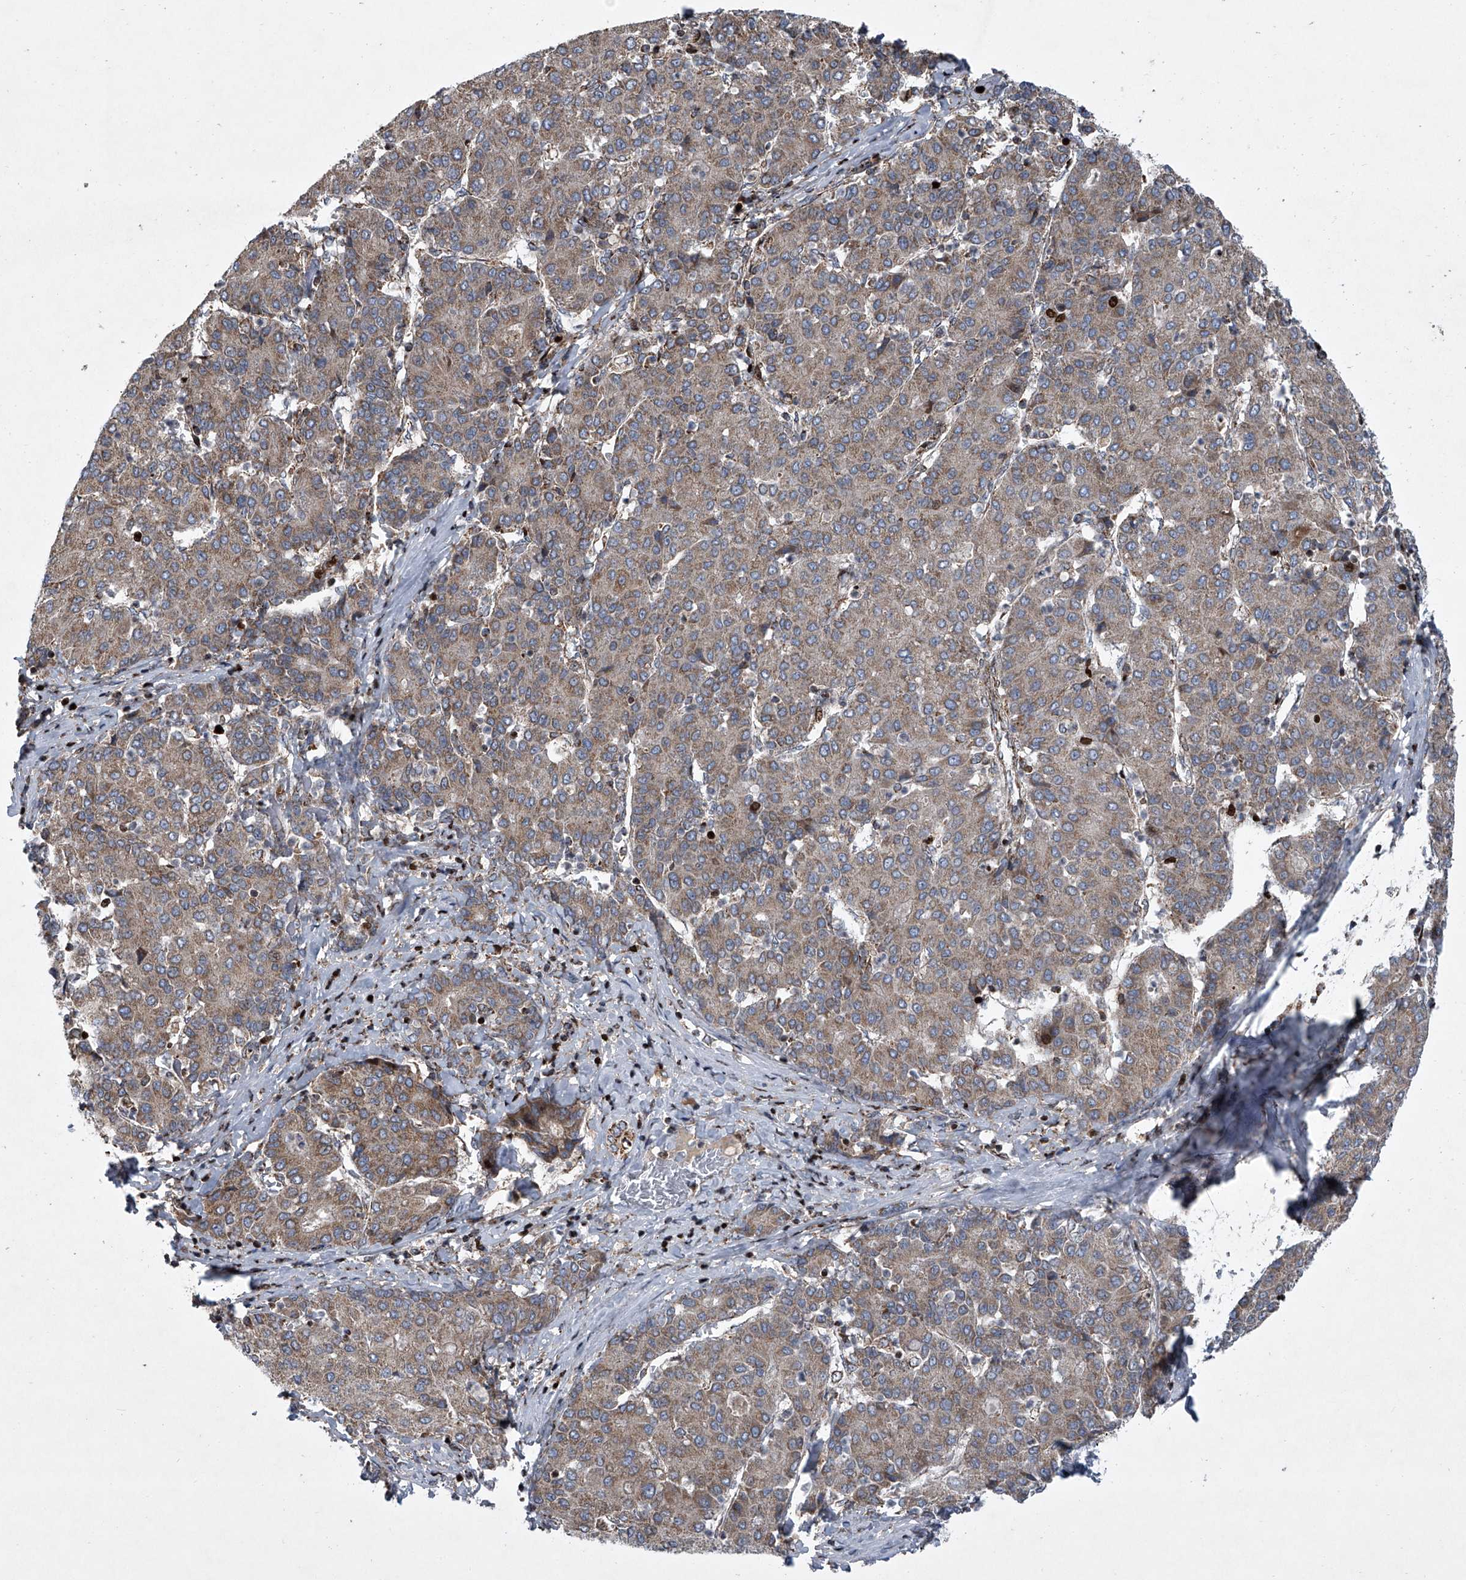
{"staining": {"intensity": "weak", "quantity": ">75%", "location": "cytoplasmic/membranous"}, "tissue": "liver cancer", "cell_type": "Tumor cells", "image_type": "cancer", "snomed": [{"axis": "morphology", "description": "Carcinoma, Hepatocellular, NOS"}, {"axis": "topography", "description": "Liver"}], "caption": "Tumor cells demonstrate weak cytoplasmic/membranous expression in approximately >75% of cells in hepatocellular carcinoma (liver).", "gene": "STRADA", "patient": {"sex": "male", "age": 65}}